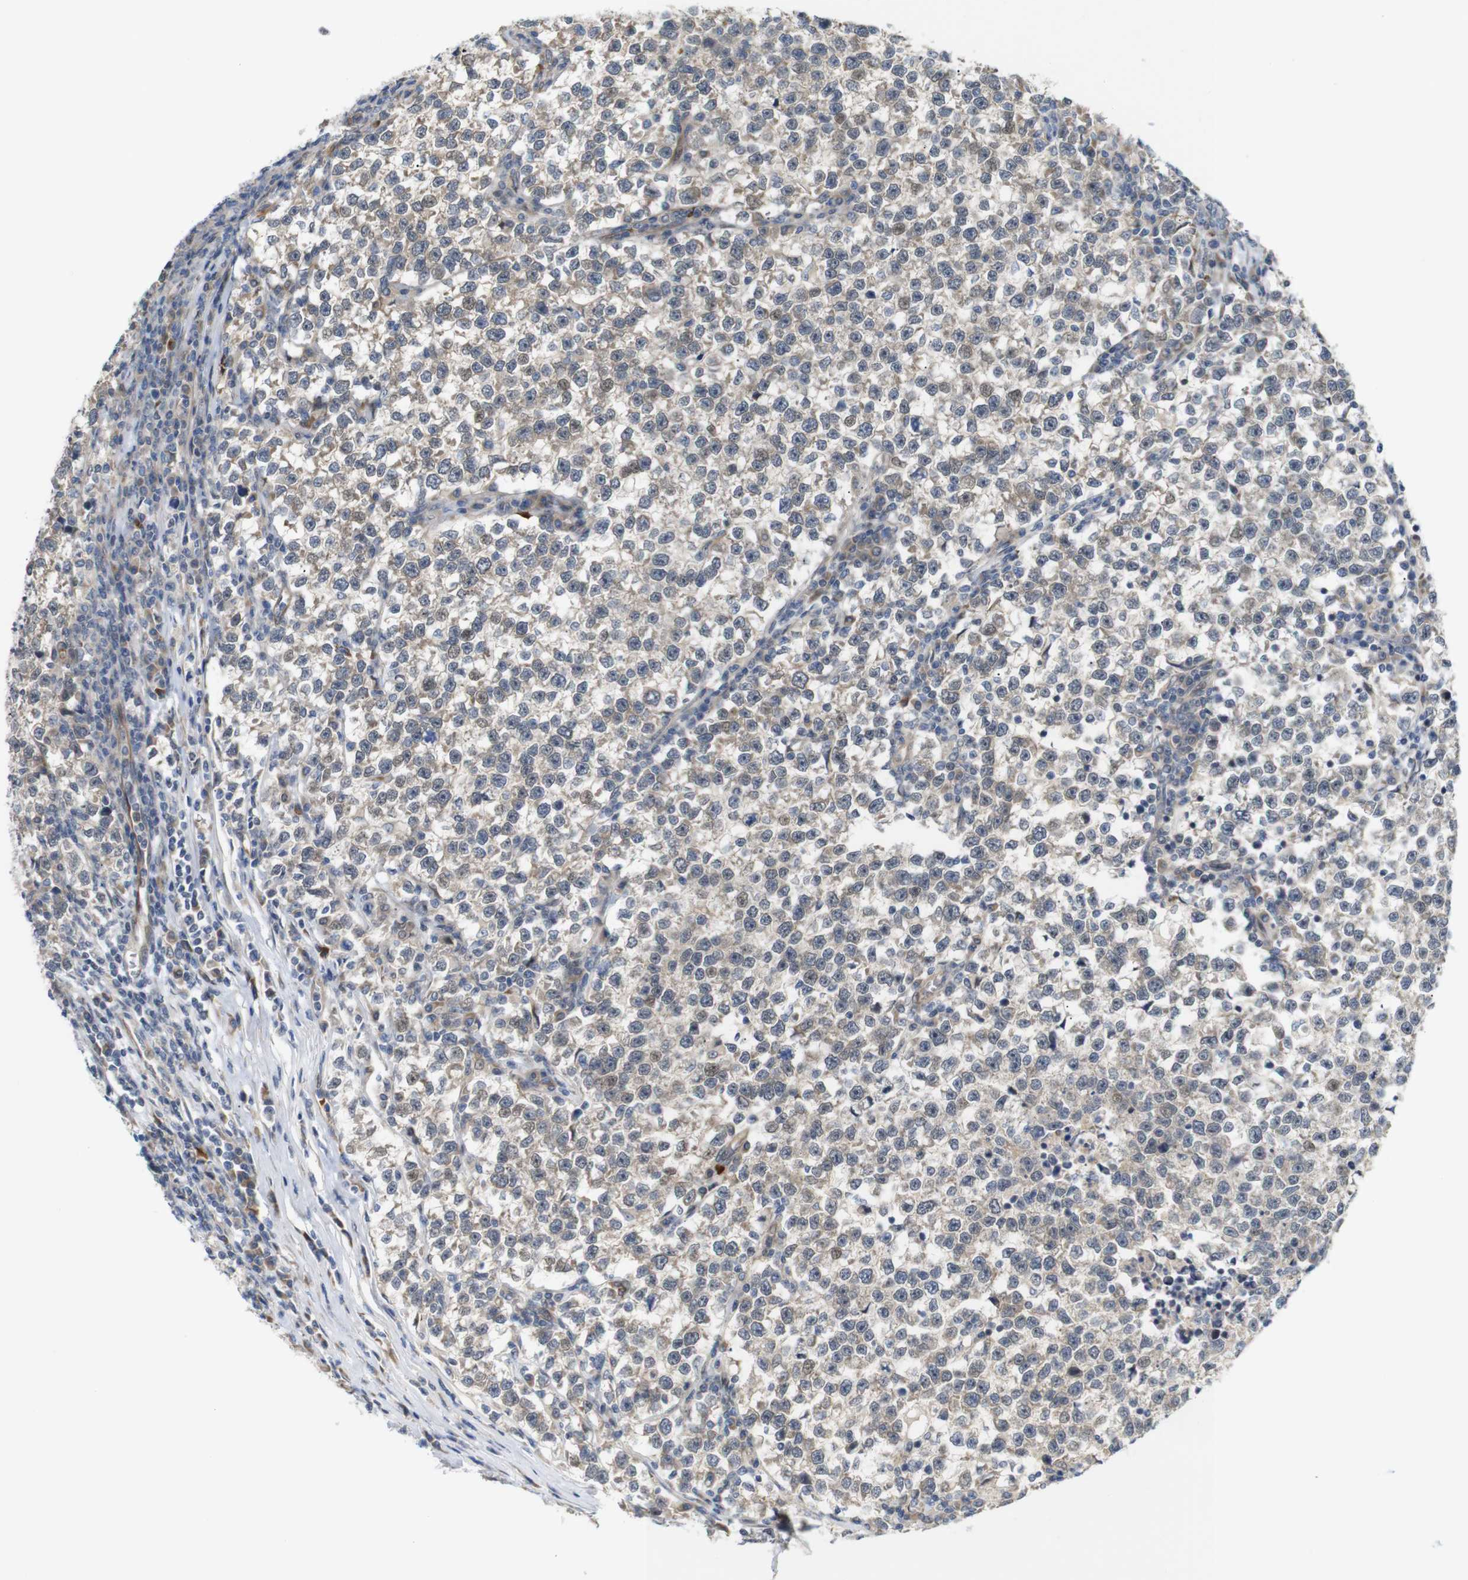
{"staining": {"intensity": "weak", "quantity": "25%-75%", "location": "cytoplasmic/membranous,nuclear"}, "tissue": "testis cancer", "cell_type": "Tumor cells", "image_type": "cancer", "snomed": [{"axis": "morphology", "description": "Normal tissue, NOS"}, {"axis": "morphology", "description": "Seminoma, NOS"}, {"axis": "topography", "description": "Testis"}], "caption": "A low amount of weak cytoplasmic/membranous and nuclear staining is present in approximately 25%-75% of tumor cells in testis seminoma tissue.", "gene": "RPTOR", "patient": {"sex": "male", "age": 43}}